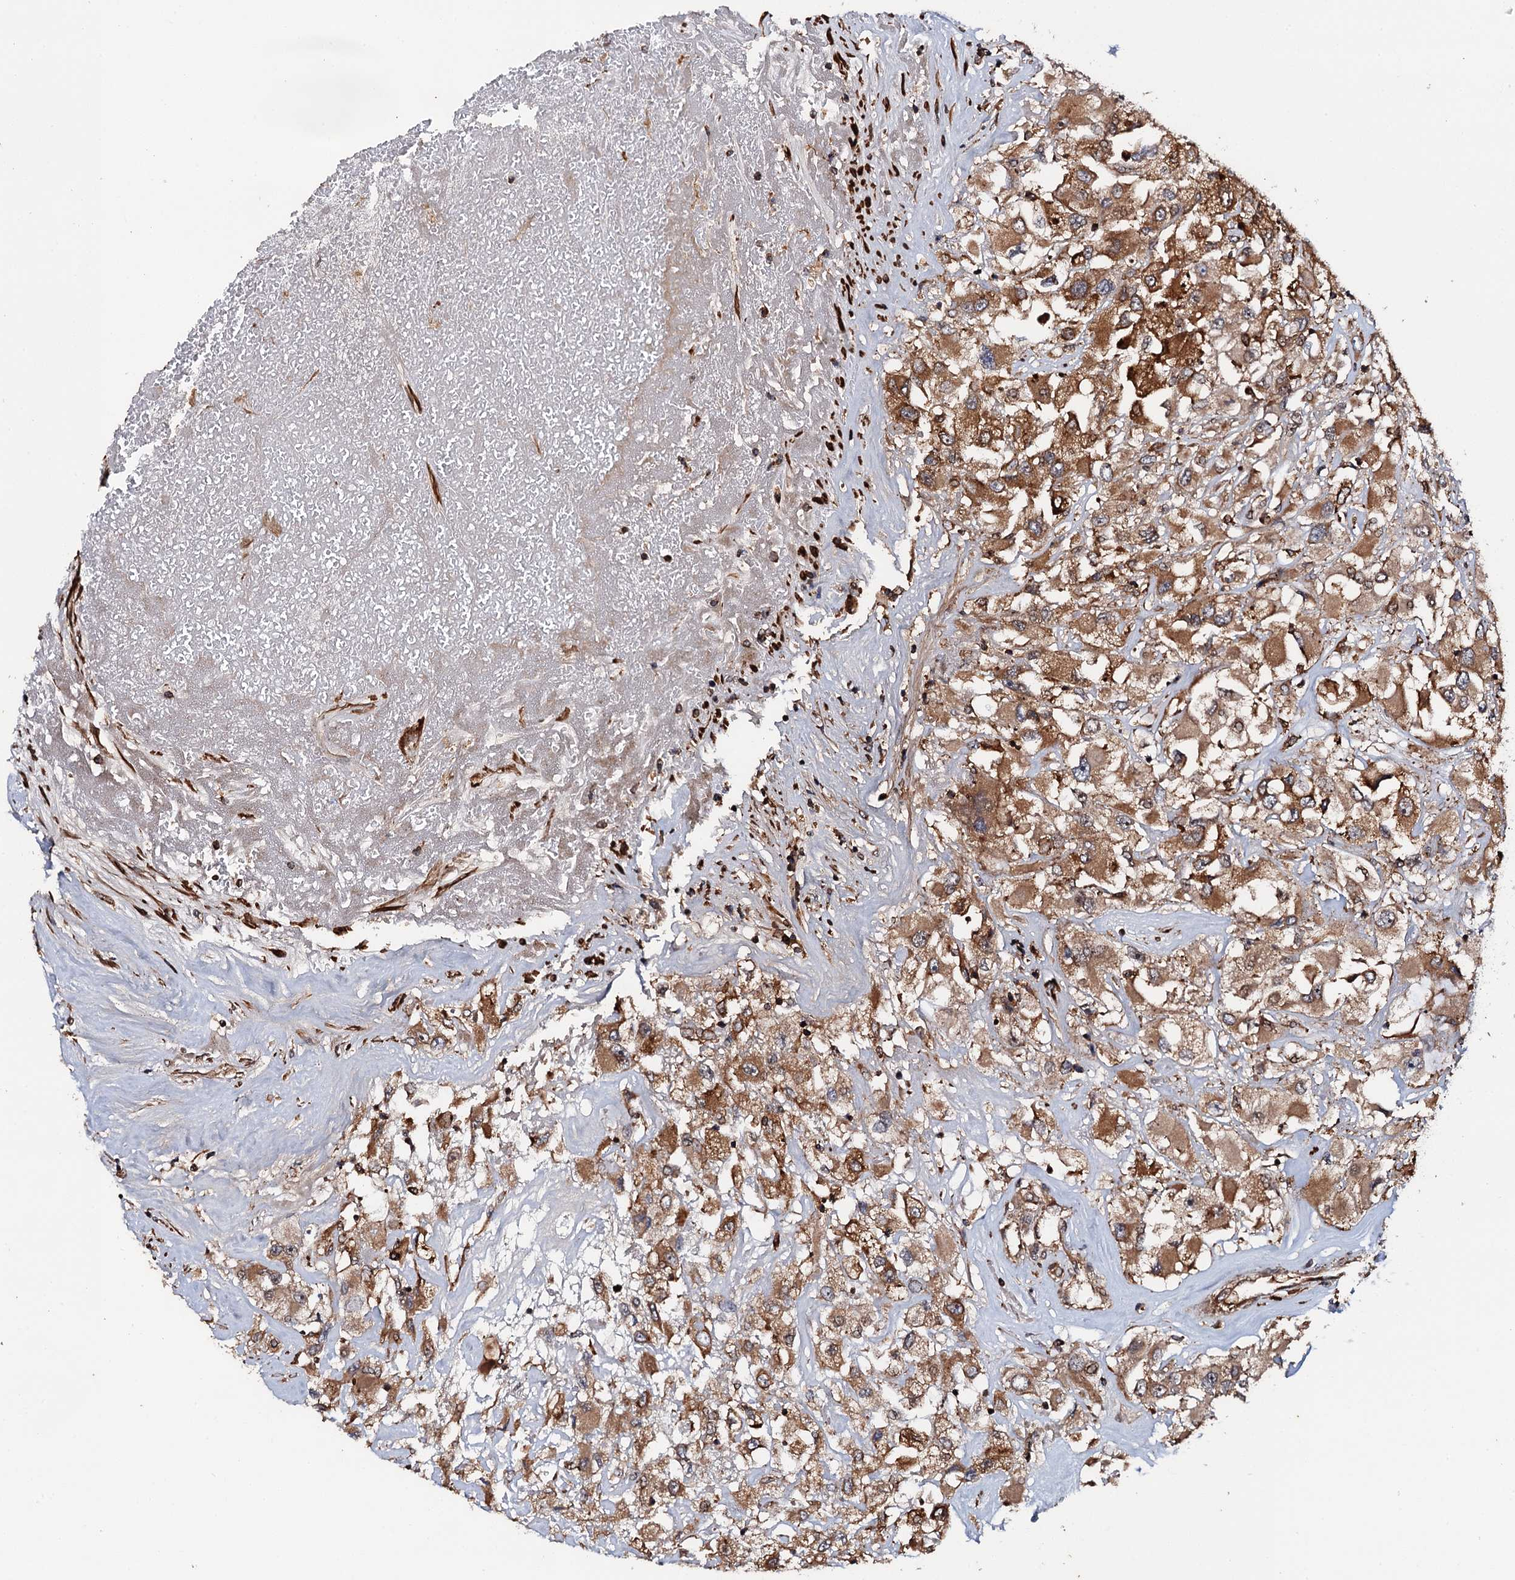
{"staining": {"intensity": "moderate", "quantity": ">75%", "location": "cytoplasmic/membranous"}, "tissue": "renal cancer", "cell_type": "Tumor cells", "image_type": "cancer", "snomed": [{"axis": "morphology", "description": "Adenocarcinoma, NOS"}, {"axis": "topography", "description": "Kidney"}], "caption": "This photomicrograph demonstrates adenocarcinoma (renal) stained with immunohistochemistry (IHC) to label a protein in brown. The cytoplasmic/membranous of tumor cells show moderate positivity for the protein. Nuclei are counter-stained blue.", "gene": "BORA", "patient": {"sex": "female", "age": 52}}